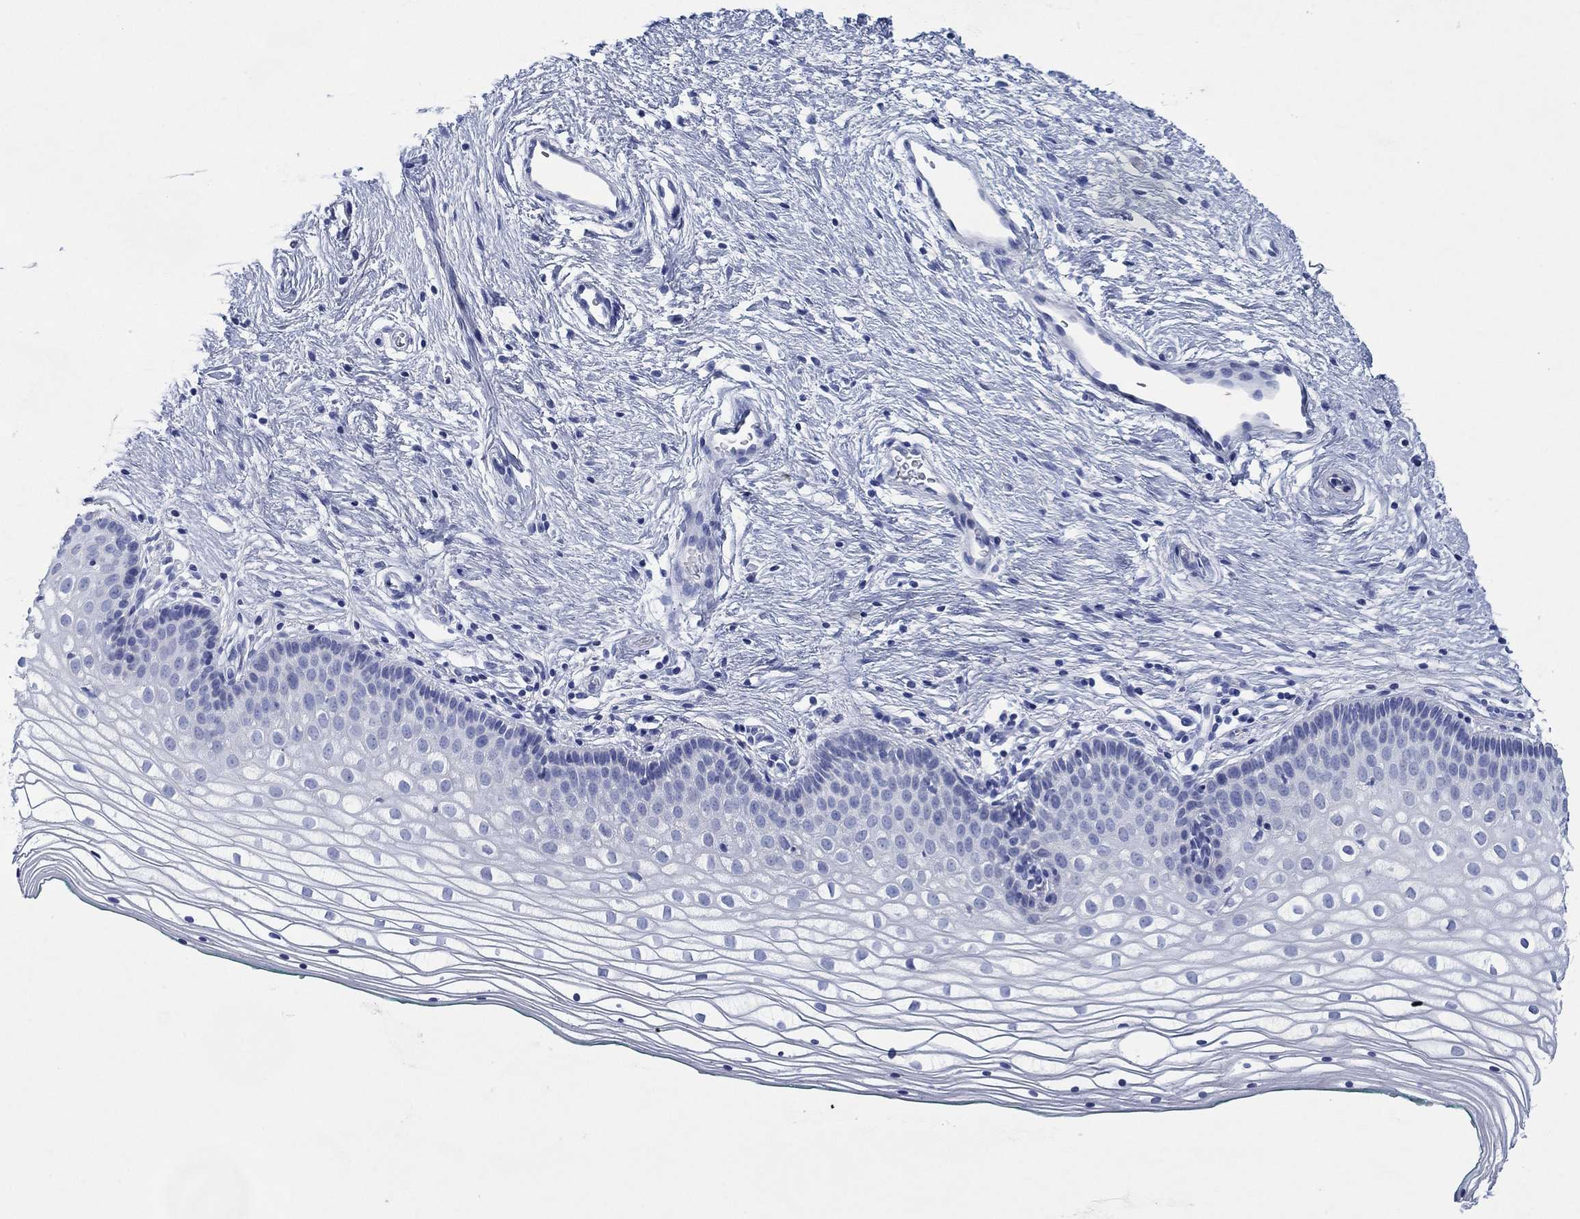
{"staining": {"intensity": "negative", "quantity": "none", "location": "none"}, "tissue": "vagina", "cell_type": "Squamous epithelial cells", "image_type": "normal", "snomed": [{"axis": "morphology", "description": "Normal tissue, NOS"}, {"axis": "topography", "description": "Vagina"}], "caption": "Image shows no protein expression in squamous epithelial cells of unremarkable vagina. The staining was performed using DAB (3,3'-diaminobenzidine) to visualize the protein expression in brown, while the nuclei were stained in blue with hematoxylin (Magnification: 20x).", "gene": "HCRT", "patient": {"sex": "female", "age": 36}}